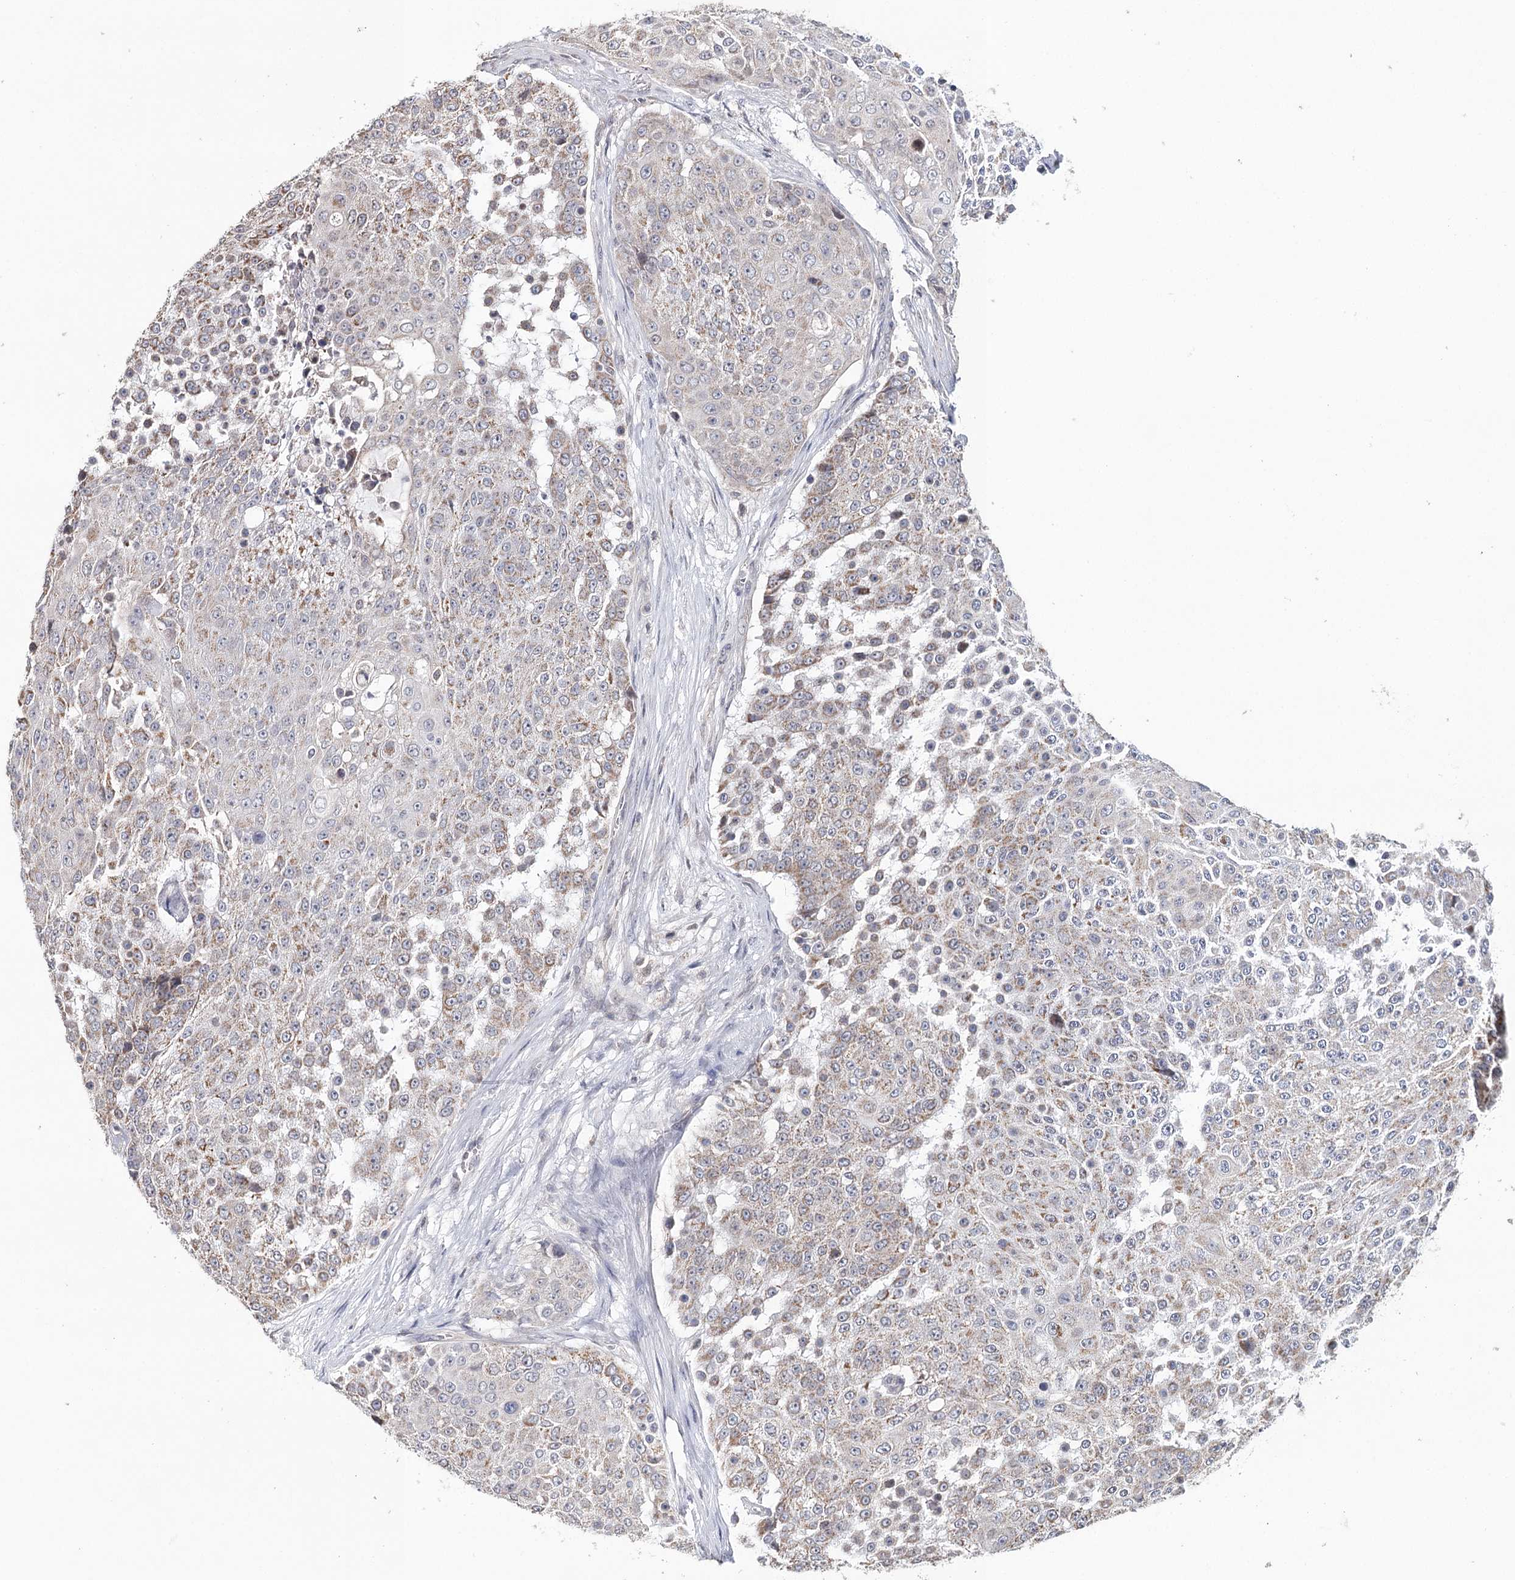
{"staining": {"intensity": "weak", "quantity": "25%-75%", "location": "cytoplasmic/membranous"}, "tissue": "urothelial cancer", "cell_type": "Tumor cells", "image_type": "cancer", "snomed": [{"axis": "morphology", "description": "Urothelial carcinoma, High grade"}, {"axis": "topography", "description": "Urinary bladder"}], "caption": "Immunohistochemistry staining of urothelial cancer, which exhibits low levels of weak cytoplasmic/membranous positivity in approximately 25%-75% of tumor cells indicating weak cytoplasmic/membranous protein expression. The staining was performed using DAB (brown) for protein detection and nuclei were counterstained in hematoxylin (blue).", "gene": "ICOS", "patient": {"sex": "female", "age": 63}}